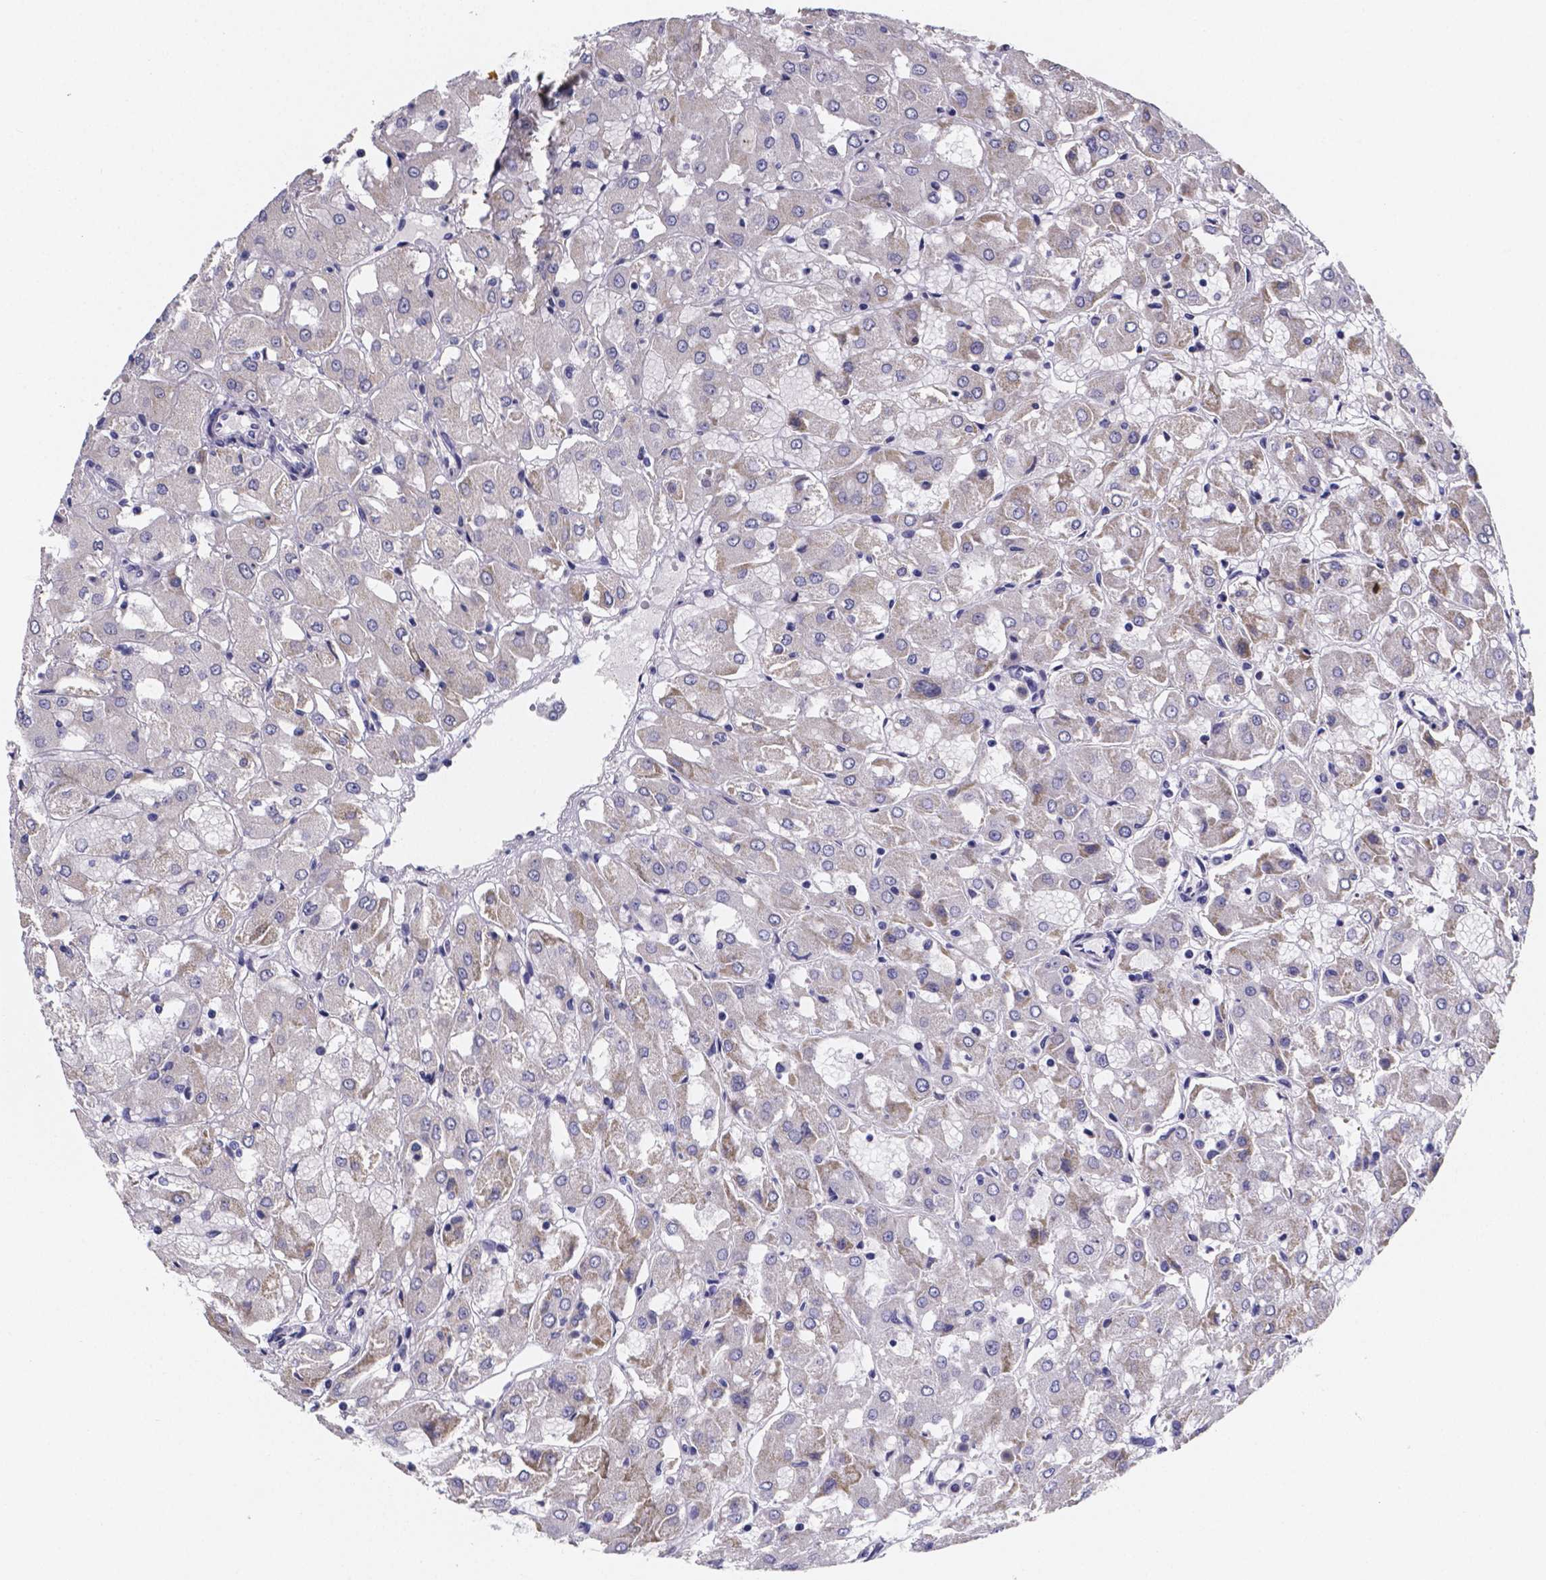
{"staining": {"intensity": "weak", "quantity": "<25%", "location": "cytoplasmic/membranous"}, "tissue": "renal cancer", "cell_type": "Tumor cells", "image_type": "cancer", "snomed": [{"axis": "morphology", "description": "Adenocarcinoma, NOS"}, {"axis": "topography", "description": "Kidney"}], "caption": "A high-resolution micrograph shows IHC staining of renal adenocarcinoma, which shows no significant positivity in tumor cells. (DAB immunohistochemistry (IHC) visualized using brightfield microscopy, high magnification).", "gene": "PAH", "patient": {"sex": "male", "age": 72}}